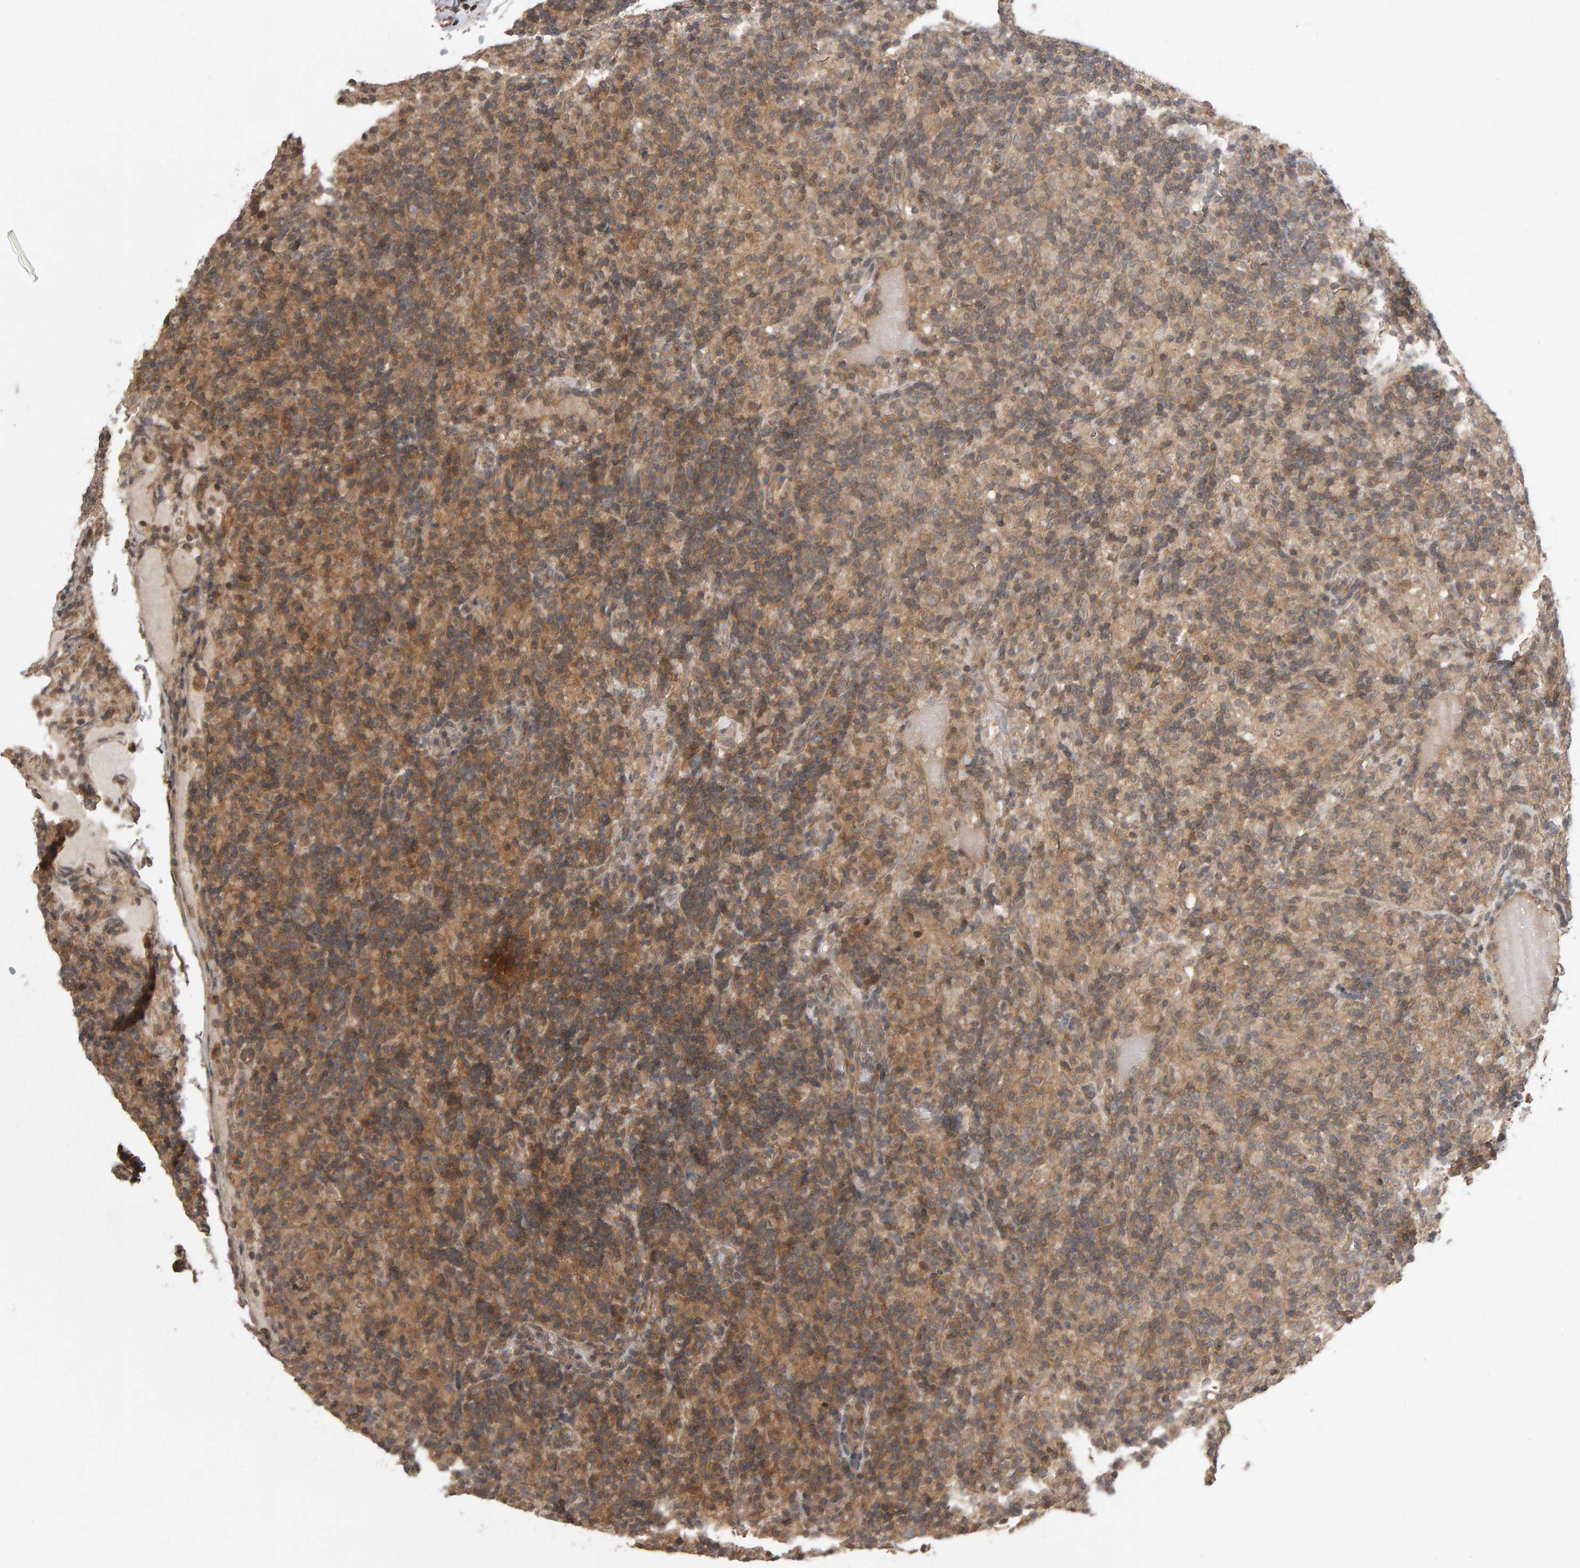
{"staining": {"intensity": "weak", "quantity": ">75%", "location": "cytoplasmic/membranous"}, "tissue": "lymphoma", "cell_type": "Tumor cells", "image_type": "cancer", "snomed": [{"axis": "morphology", "description": "Hodgkin's disease, NOS"}, {"axis": "topography", "description": "Lymph node"}], "caption": "This image displays Hodgkin's disease stained with immunohistochemistry to label a protein in brown. The cytoplasmic/membranous of tumor cells show weak positivity for the protein. Nuclei are counter-stained blue.", "gene": "SCRIB", "patient": {"sex": "male", "age": 70}}